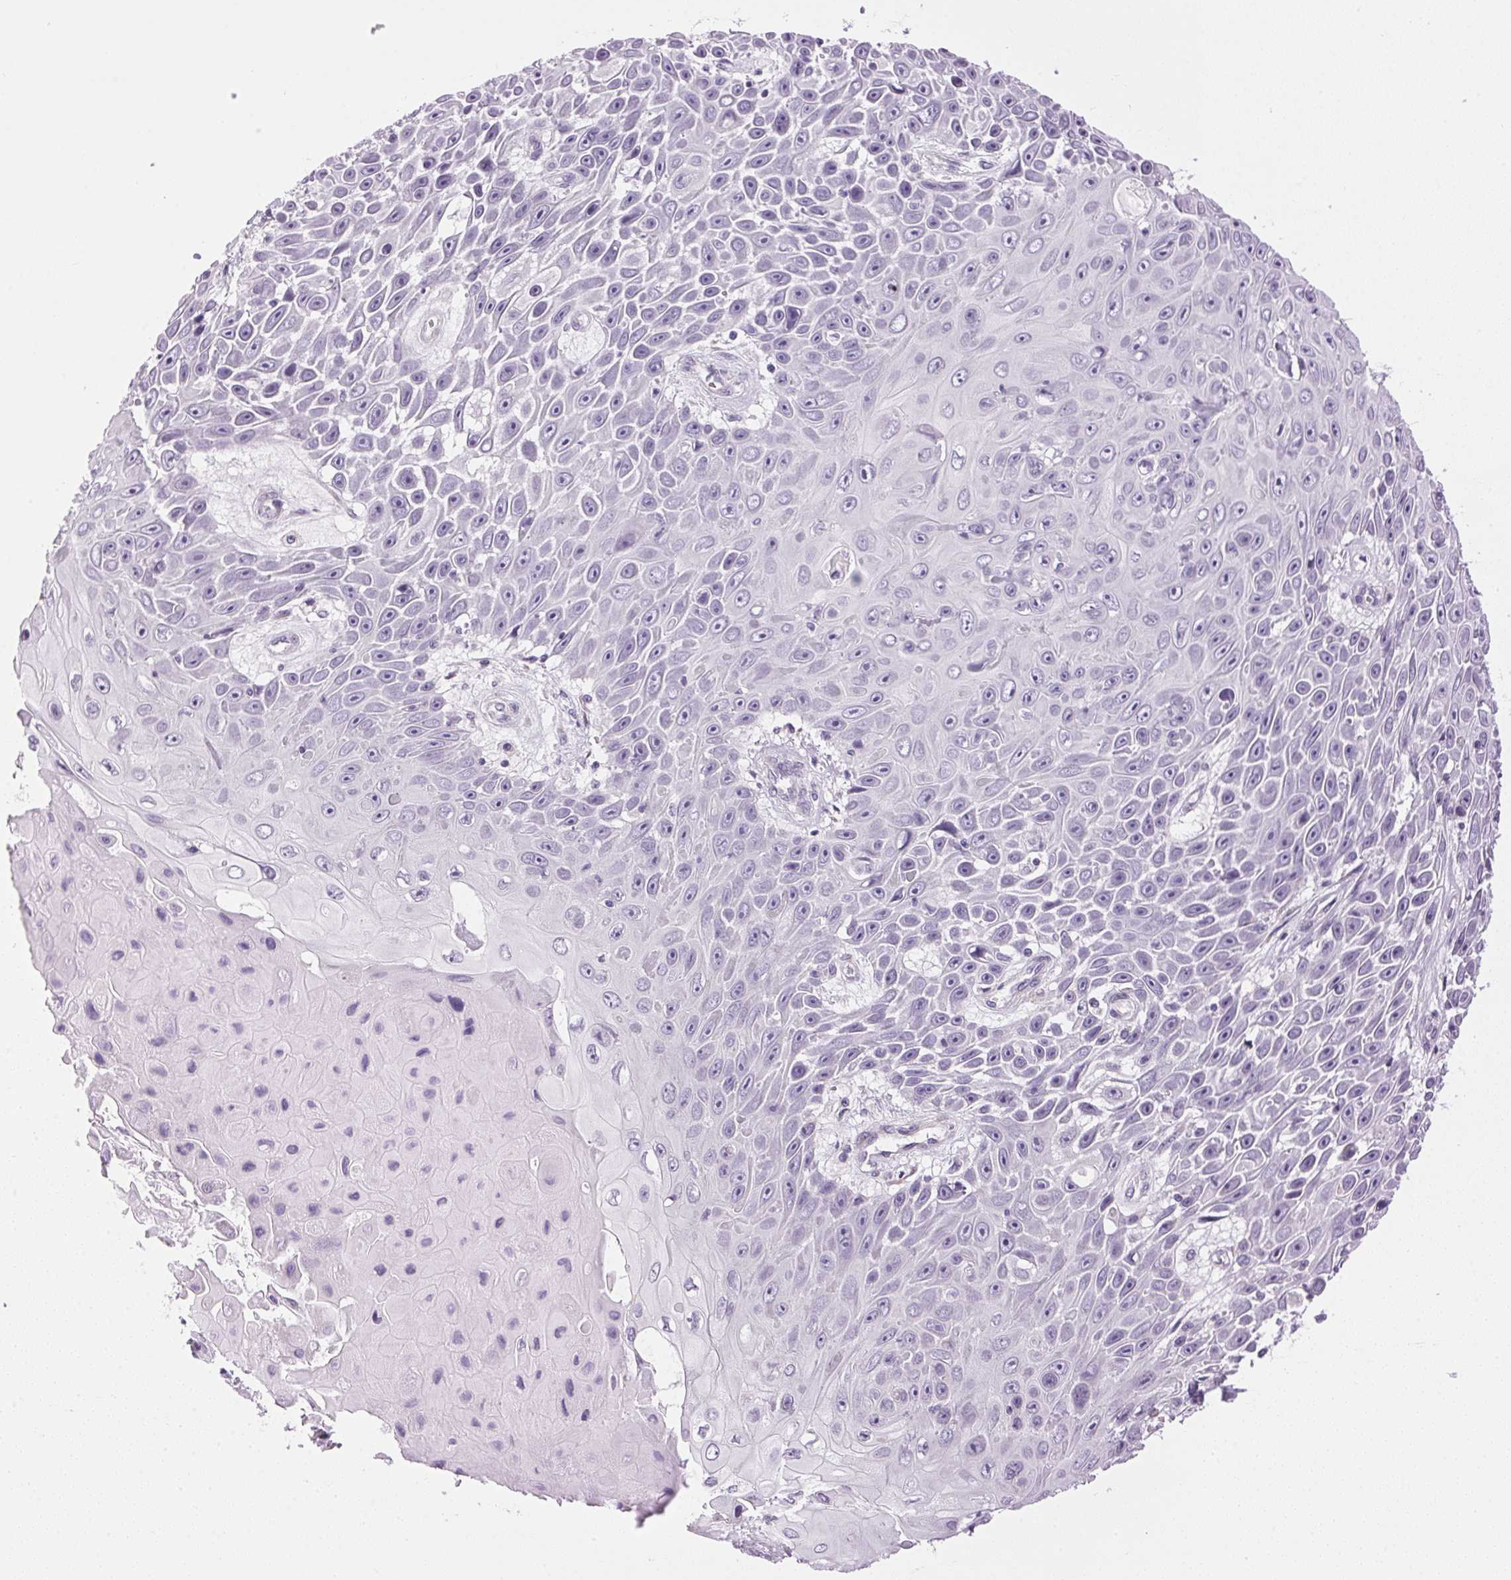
{"staining": {"intensity": "negative", "quantity": "none", "location": "none"}, "tissue": "skin cancer", "cell_type": "Tumor cells", "image_type": "cancer", "snomed": [{"axis": "morphology", "description": "Squamous cell carcinoma, NOS"}, {"axis": "topography", "description": "Skin"}], "caption": "This is an immunohistochemistry (IHC) image of human skin cancer. There is no positivity in tumor cells.", "gene": "GOLPH3", "patient": {"sex": "male", "age": 82}}